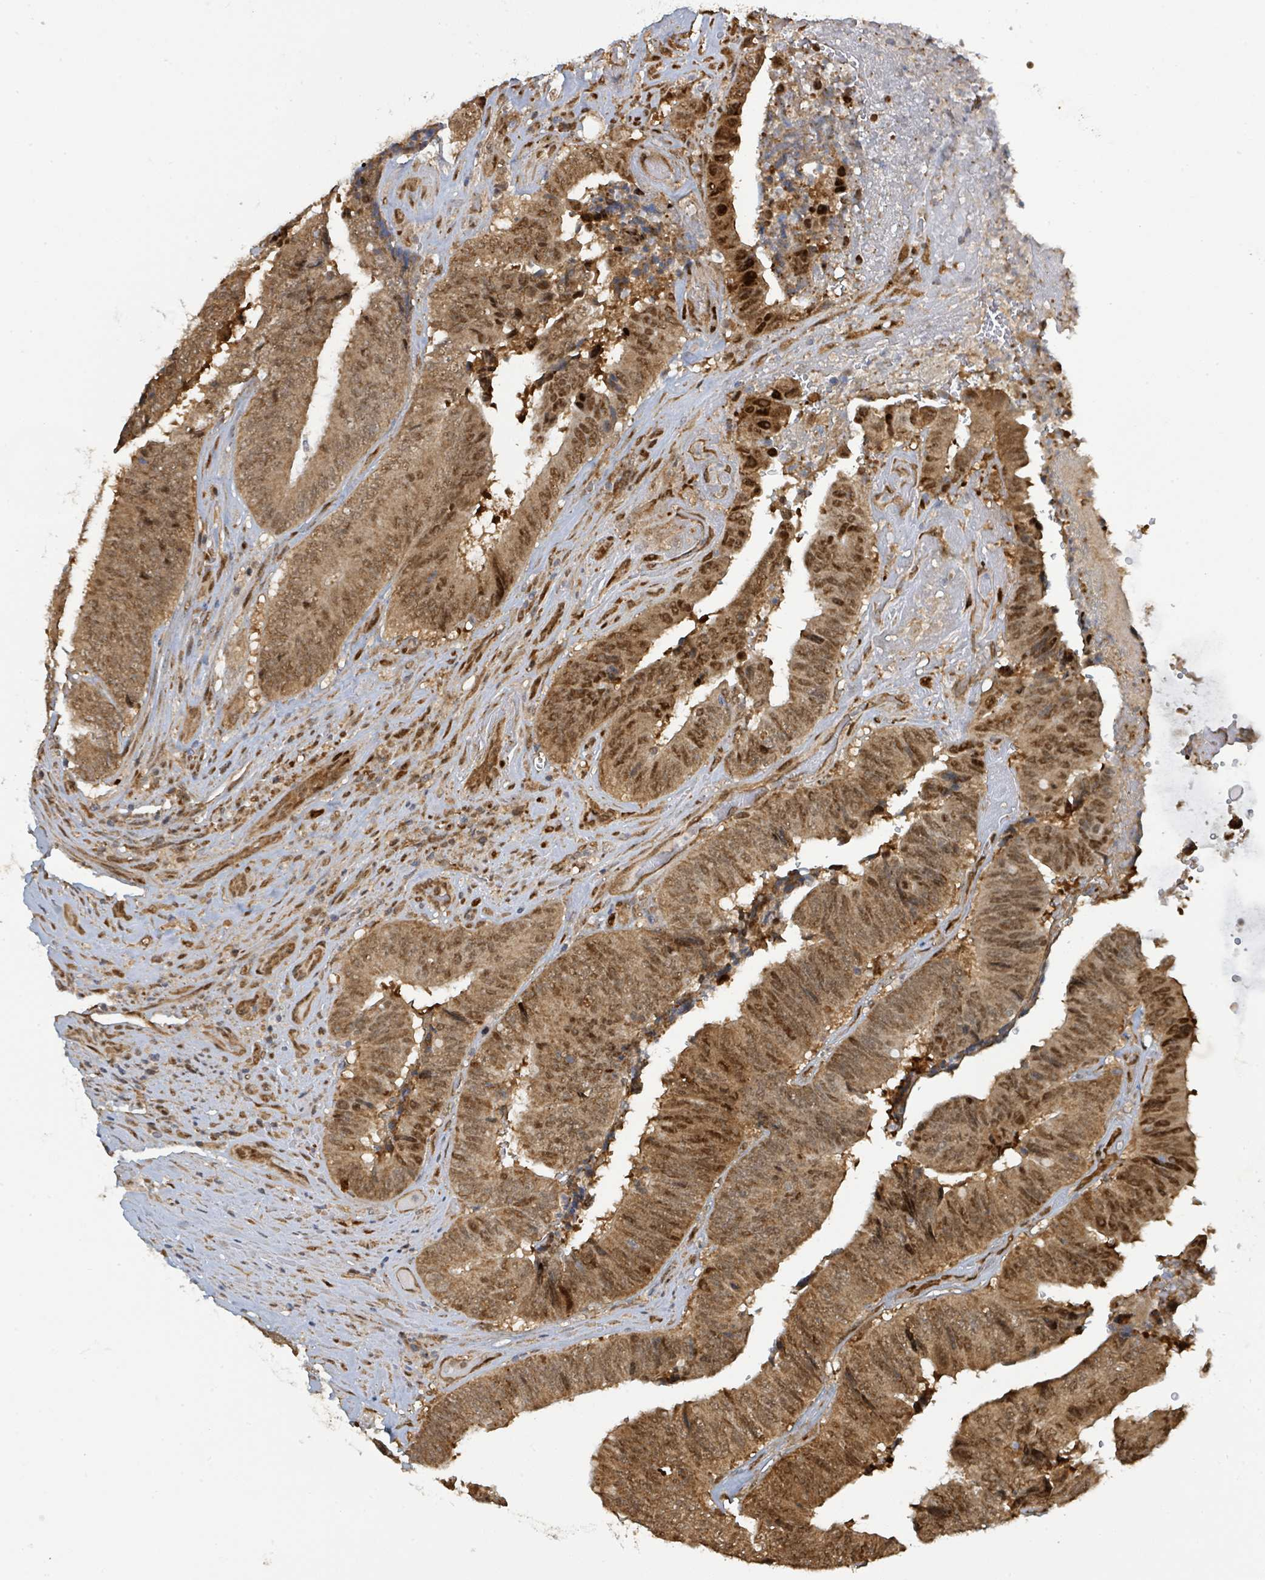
{"staining": {"intensity": "moderate", "quantity": ">75%", "location": "cytoplasmic/membranous,nuclear"}, "tissue": "colorectal cancer", "cell_type": "Tumor cells", "image_type": "cancer", "snomed": [{"axis": "morphology", "description": "Adenocarcinoma, NOS"}, {"axis": "topography", "description": "Rectum"}], "caption": "Brown immunohistochemical staining in human colorectal cancer (adenocarcinoma) demonstrates moderate cytoplasmic/membranous and nuclear expression in approximately >75% of tumor cells. The protein is shown in brown color, while the nuclei are stained blue.", "gene": "PSMB7", "patient": {"sex": "male", "age": 72}}